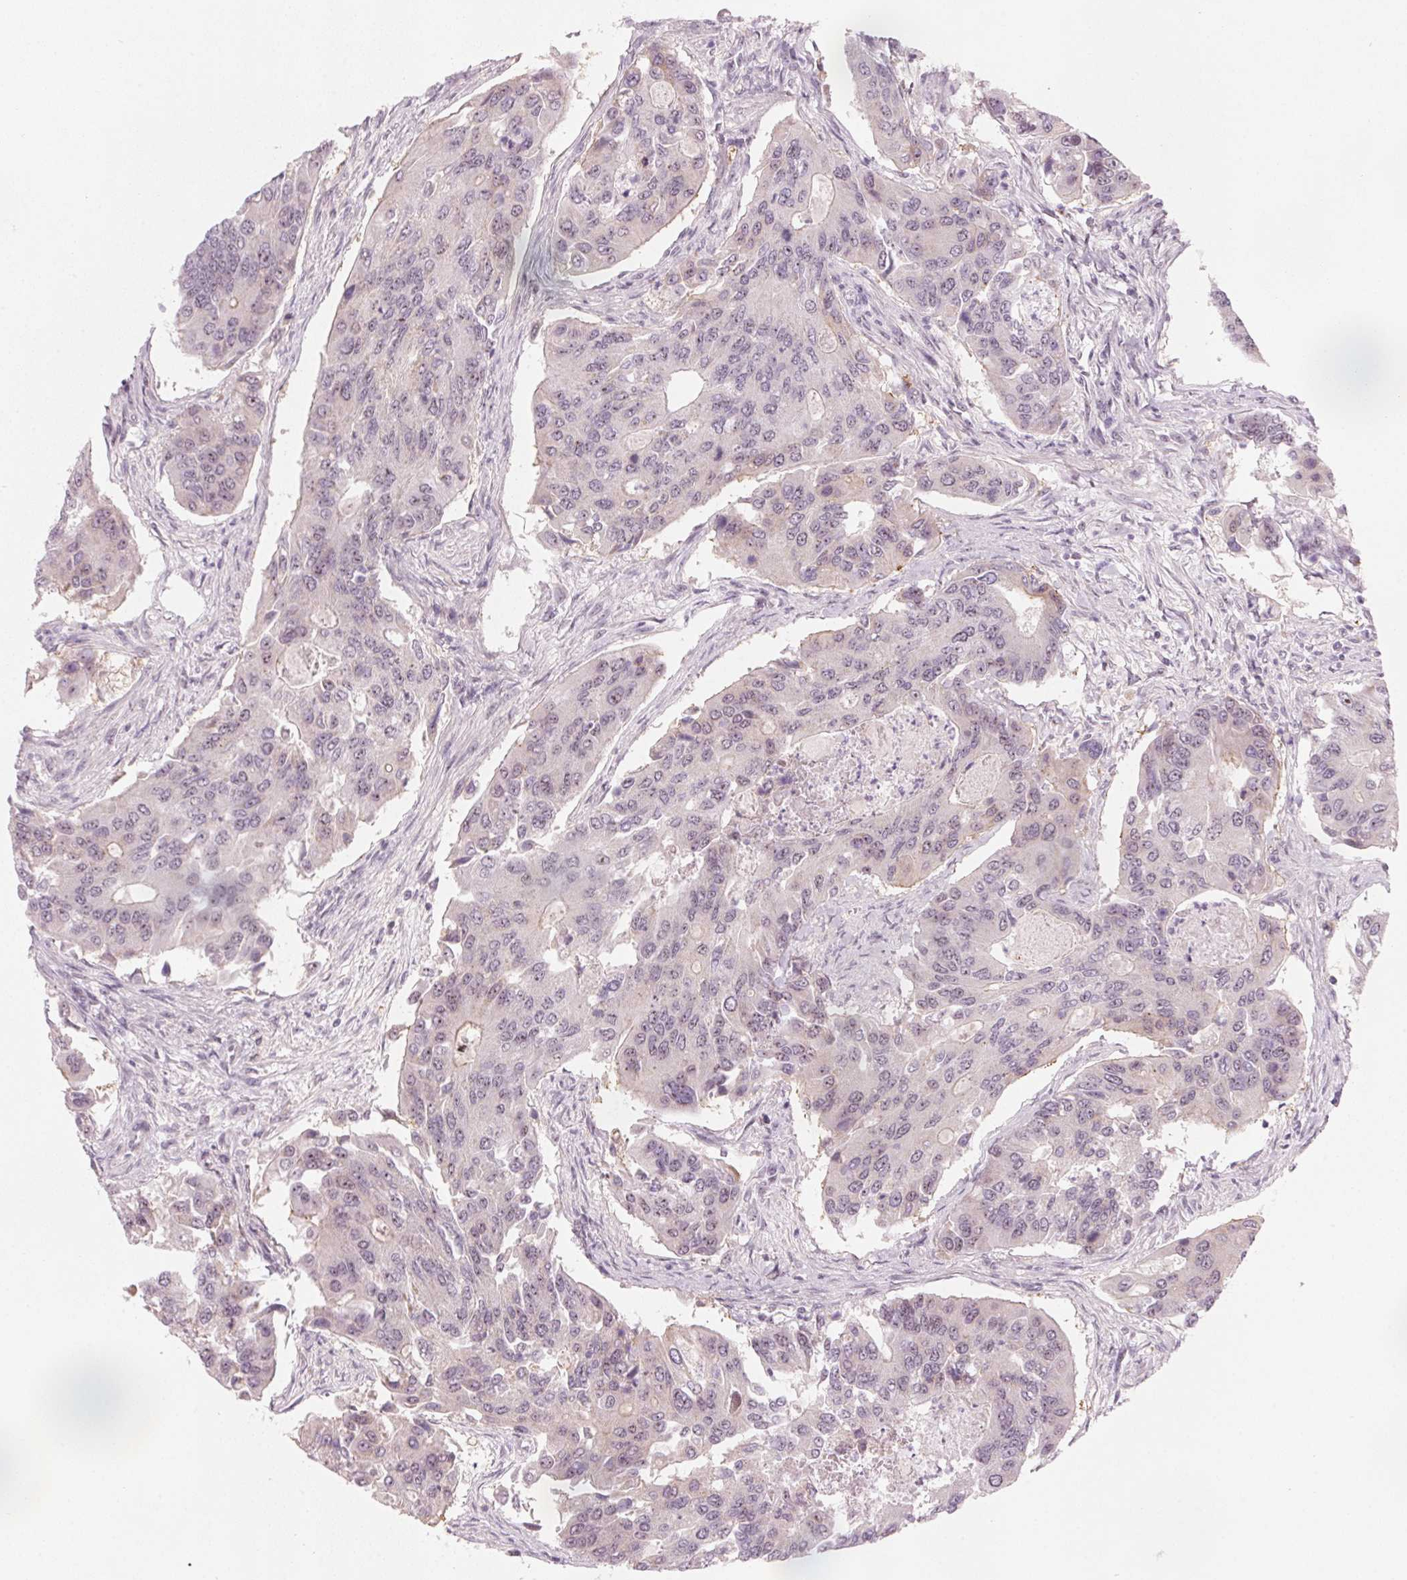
{"staining": {"intensity": "weak", "quantity": "<25%", "location": "nuclear"}, "tissue": "colorectal cancer", "cell_type": "Tumor cells", "image_type": "cancer", "snomed": [{"axis": "morphology", "description": "Adenocarcinoma, NOS"}, {"axis": "topography", "description": "Colon"}], "caption": "This is a image of IHC staining of colorectal adenocarcinoma, which shows no positivity in tumor cells.", "gene": "DNTTIP2", "patient": {"sex": "female", "age": 67}}